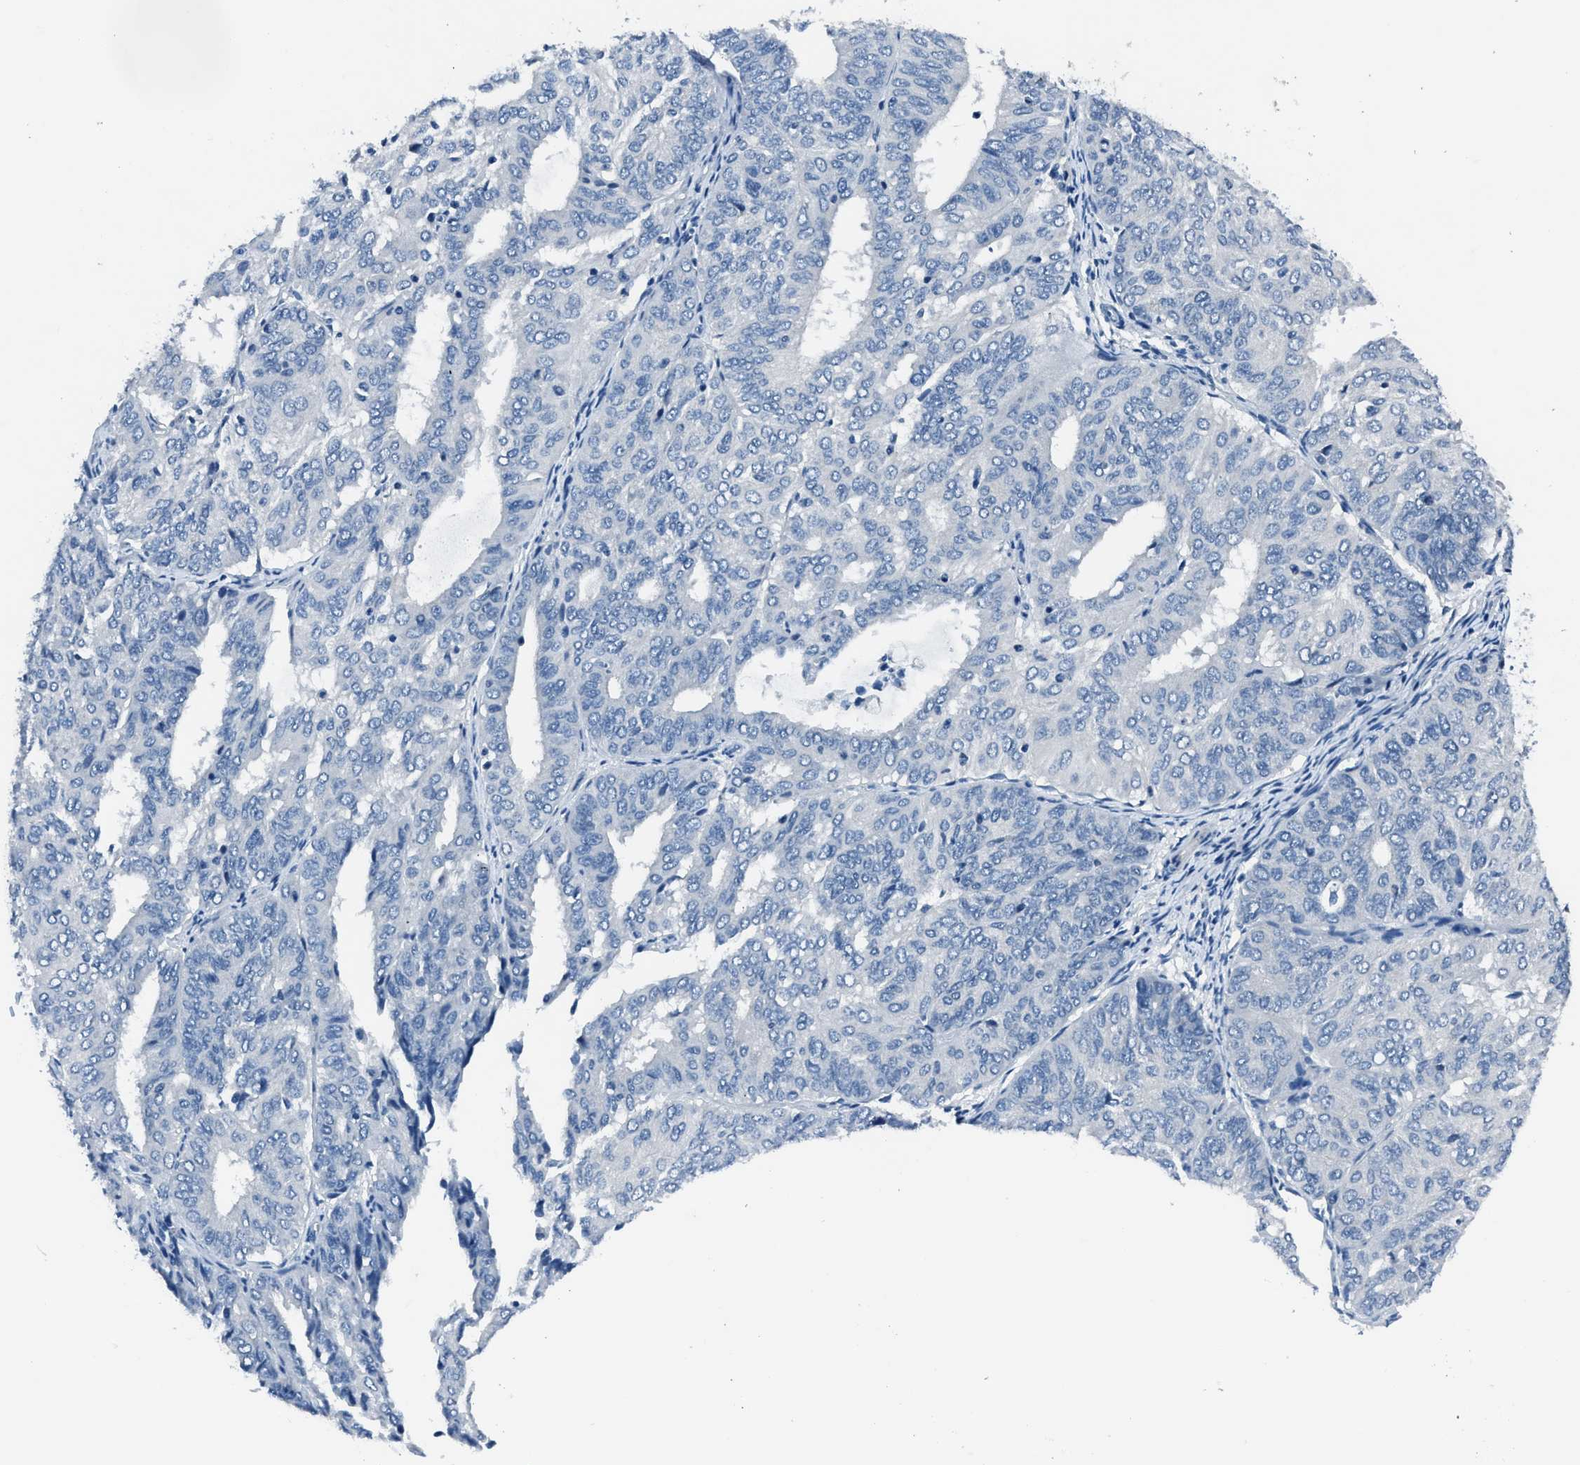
{"staining": {"intensity": "negative", "quantity": "none", "location": "none"}, "tissue": "endometrial cancer", "cell_type": "Tumor cells", "image_type": "cancer", "snomed": [{"axis": "morphology", "description": "Adenocarcinoma, NOS"}, {"axis": "topography", "description": "Uterus"}], "caption": "Immunohistochemical staining of human endometrial adenocarcinoma reveals no significant staining in tumor cells.", "gene": "GJA3", "patient": {"sex": "female", "age": 60}}